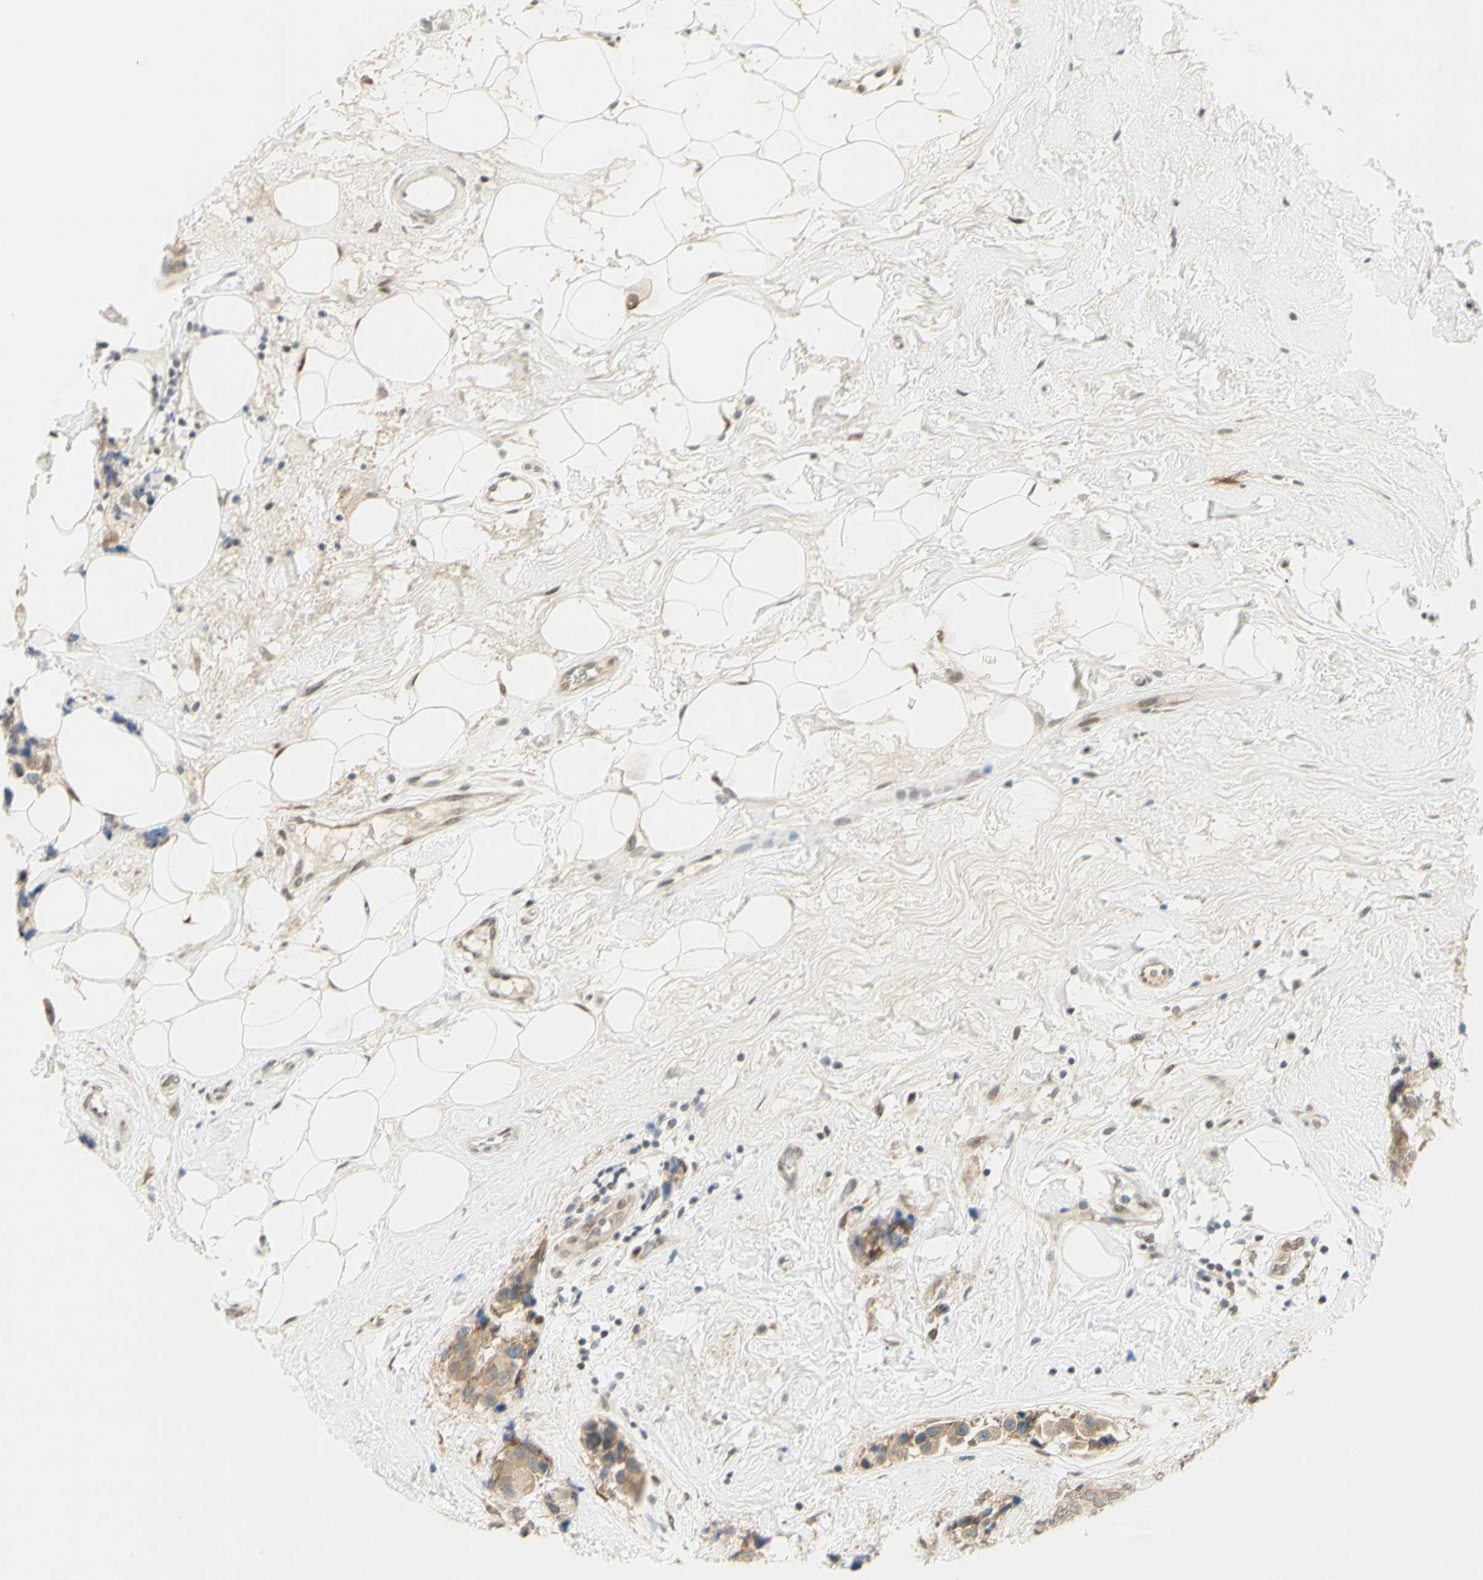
{"staining": {"intensity": "moderate", "quantity": ">75%", "location": "cytoplasmic/membranous"}, "tissue": "breast cancer", "cell_type": "Tumor cells", "image_type": "cancer", "snomed": [{"axis": "morphology", "description": "Normal tissue, NOS"}, {"axis": "morphology", "description": "Duct carcinoma"}, {"axis": "topography", "description": "Breast"}], "caption": "Infiltrating ductal carcinoma (breast) stained with DAB IHC exhibits medium levels of moderate cytoplasmic/membranous staining in approximately >75% of tumor cells. (IHC, brightfield microscopy, high magnification).", "gene": "DDX1", "patient": {"sex": "female", "age": 39}}